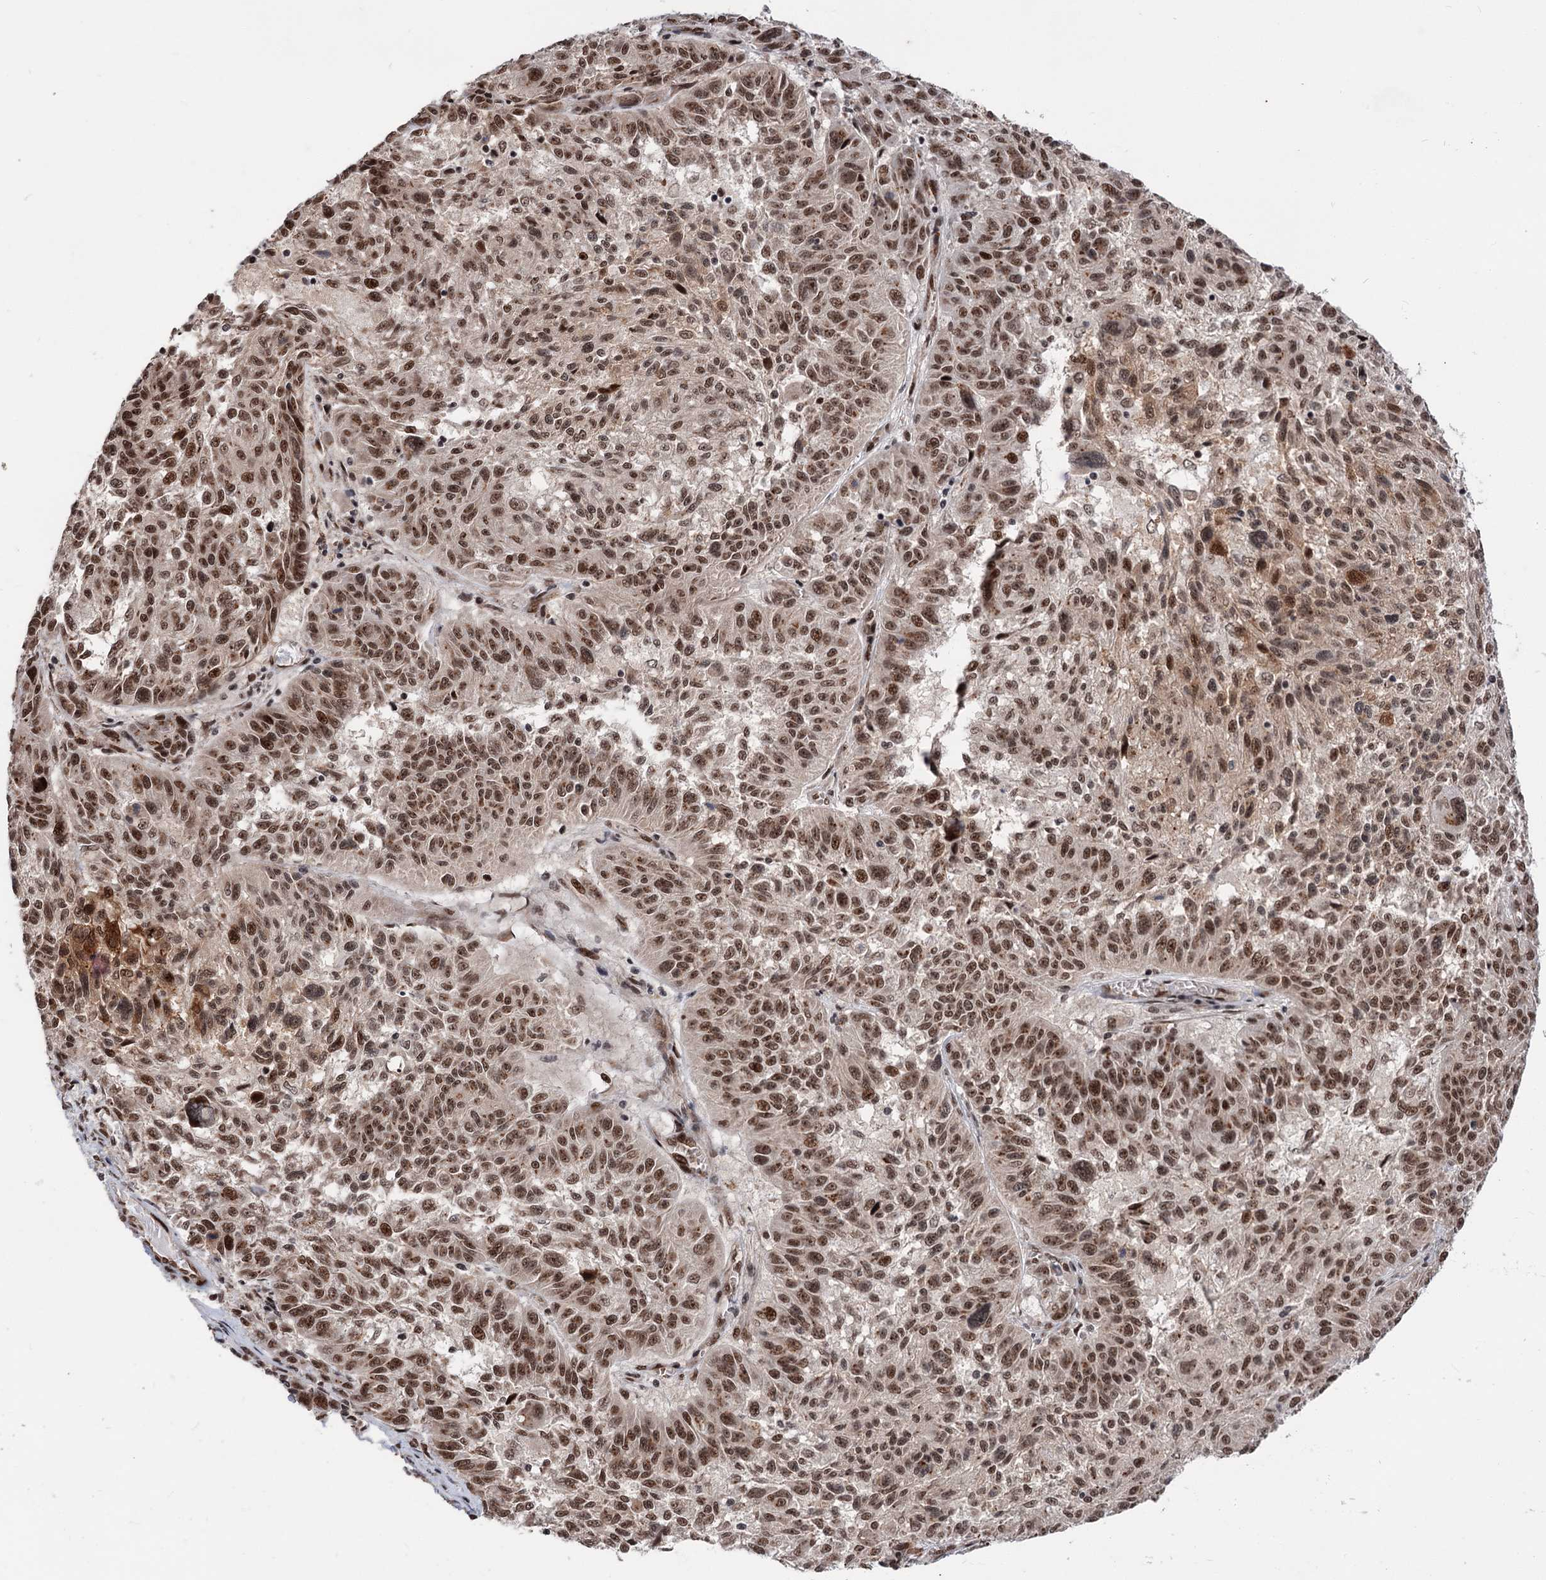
{"staining": {"intensity": "strong", "quantity": ">75%", "location": "nuclear"}, "tissue": "melanoma", "cell_type": "Tumor cells", "image_type": "cancer", "snomed": [{"axis": "morphology", "description": "Malignant melanoma, NOS"}, {"axis": "topography", "description": "Skin"}], "caption": "Immunohistochemical staining of human melanoma exhibits strong nuclear protein expression in approximately >75% of tumor cells. Nuclei are stained in blue.", "gene": "MAML1", "patient": {"sex": "male", "age": 53}}